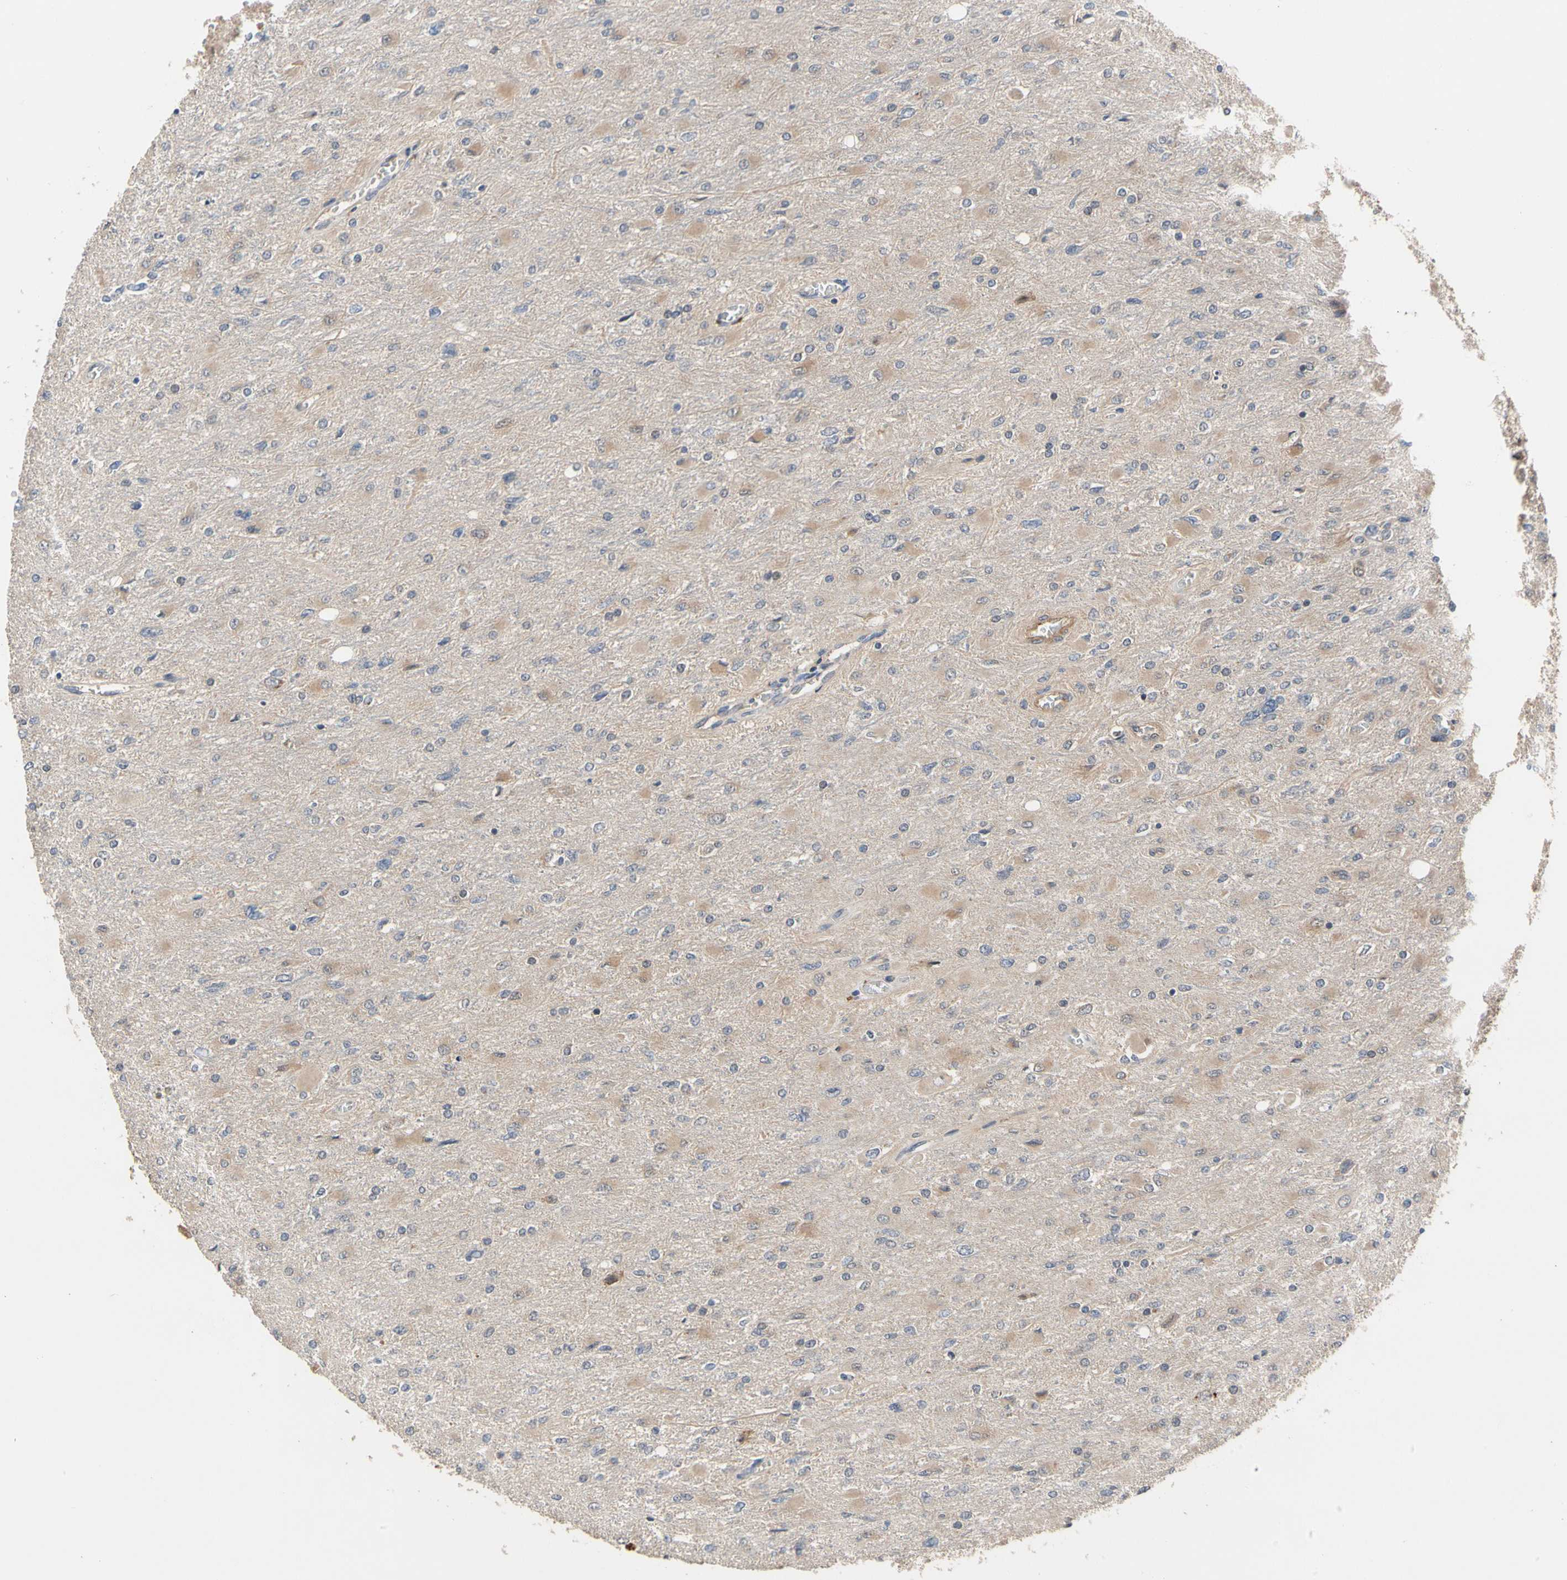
{"staining": {"intensity": "weak", "quantity": "25%-75%", "location": "cytoplasmic/membranous"}, "tissue": "glioma", "cell_type": "Tumor cells", "image_type": "cancer", "snomed": [{"axis": "morphology", "description": "Glioma, malignant, High grade"}, {"axis": "topography", "description": "Cerebral cortex"}], "caption": "Brown immunohistochemical staining in glioma displays weak cytoplasmic/membranous positivity in approximately 25%-75% of tumor cells.", "gene": "CYTIP", "patient": {"sex": "female", "age": 36}}